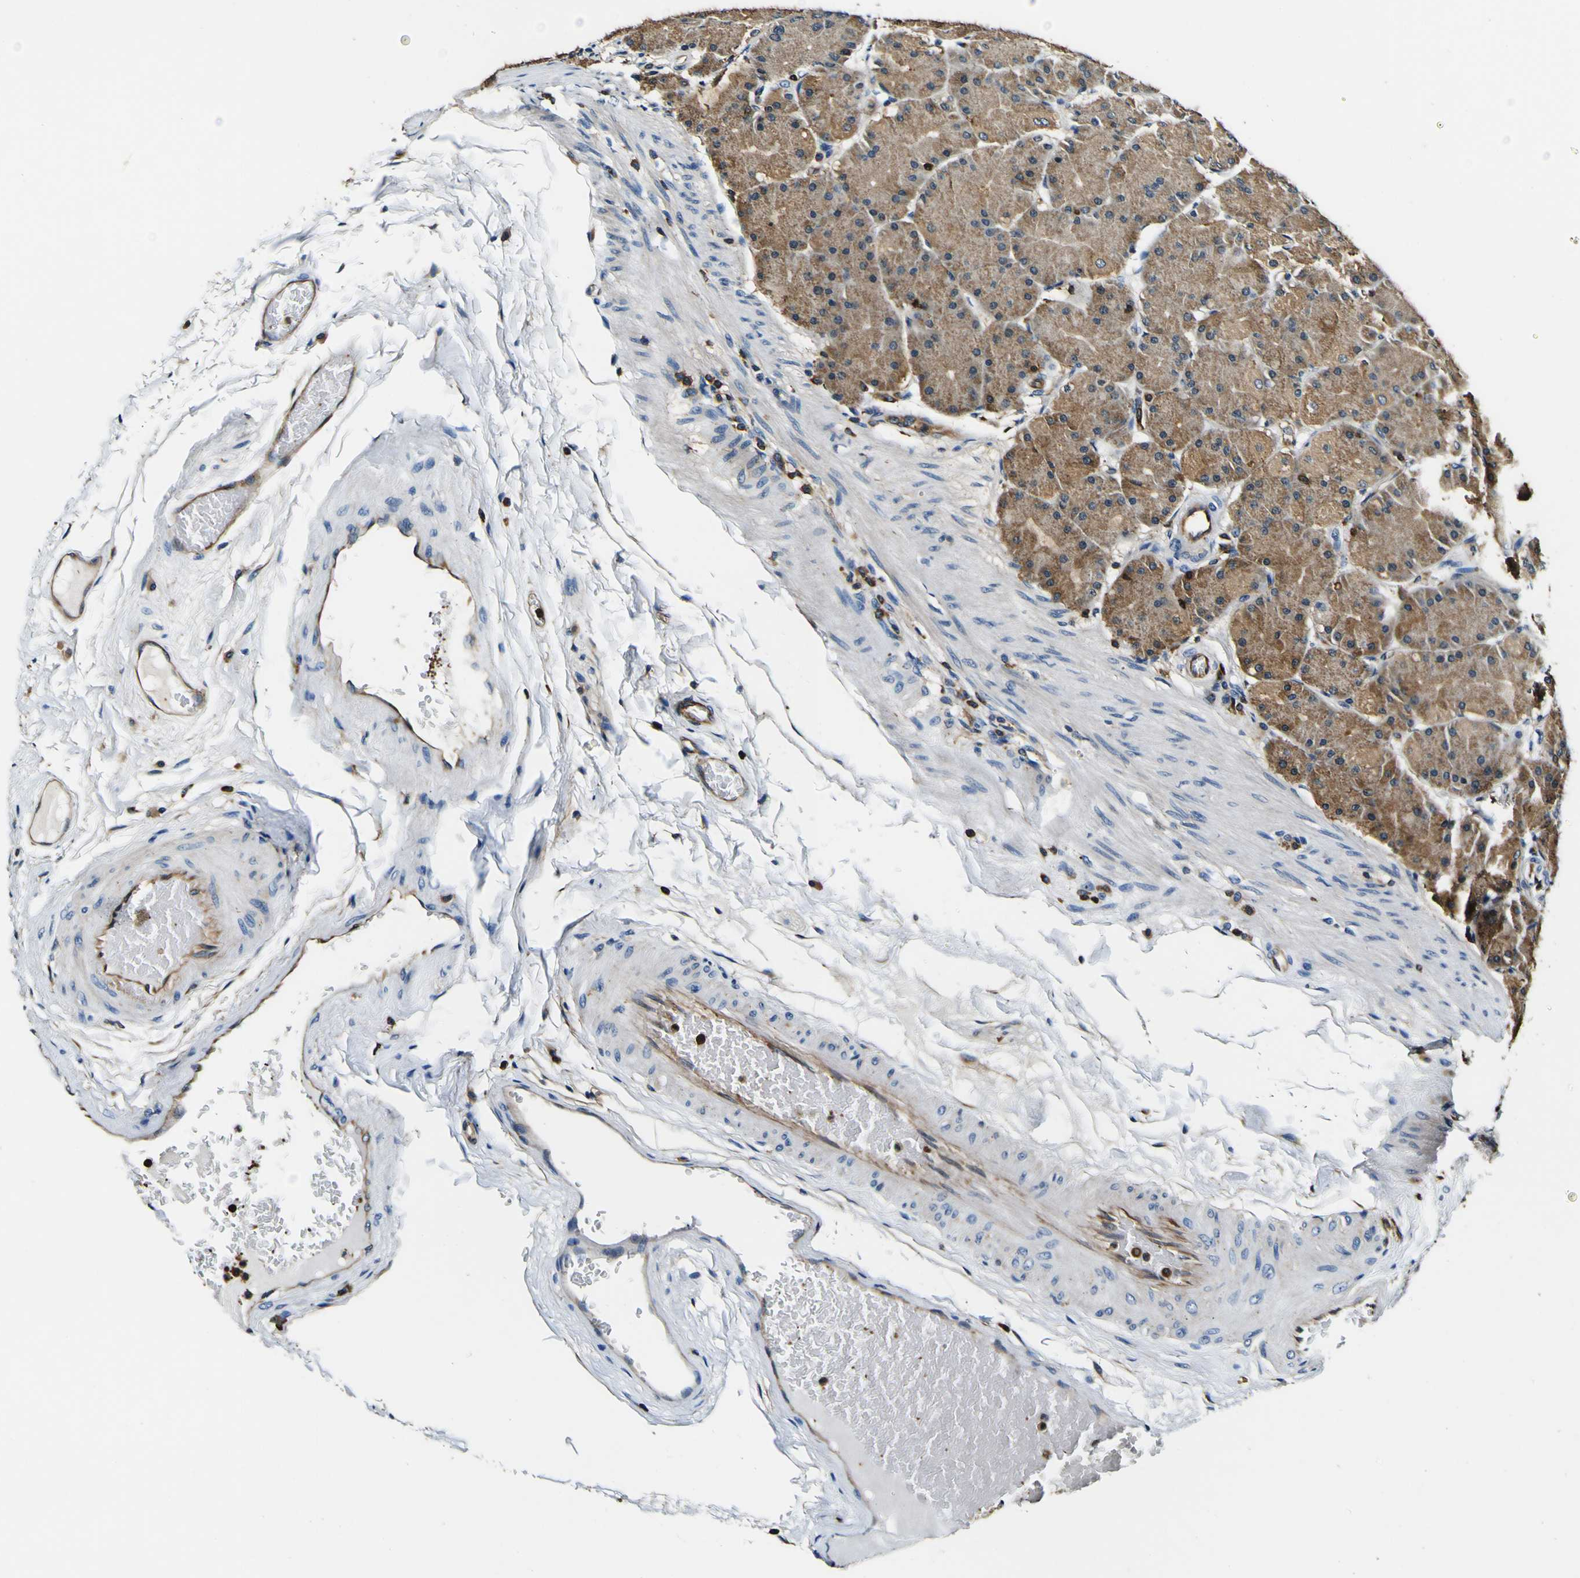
{"staining": {"intensity": "moderate", "quantity": ">75%", "location": "cytoplasmic/membranous"}, "tissue": "stomach", "cell_type": "Glandular cells", "image_type": "normal", "snomed": [{"axis": "morphology", "description": "Normal tissue, NOS"}, {"axis": "topography", "description": "Stomach, upper"}], "caption": "A brown stain labels moderate cytoplasmic/membranous expression of a protein in glandular cells of benign stomach.", "gene": "RHOT2", "patient": {"sex": "female", "age": 56}}